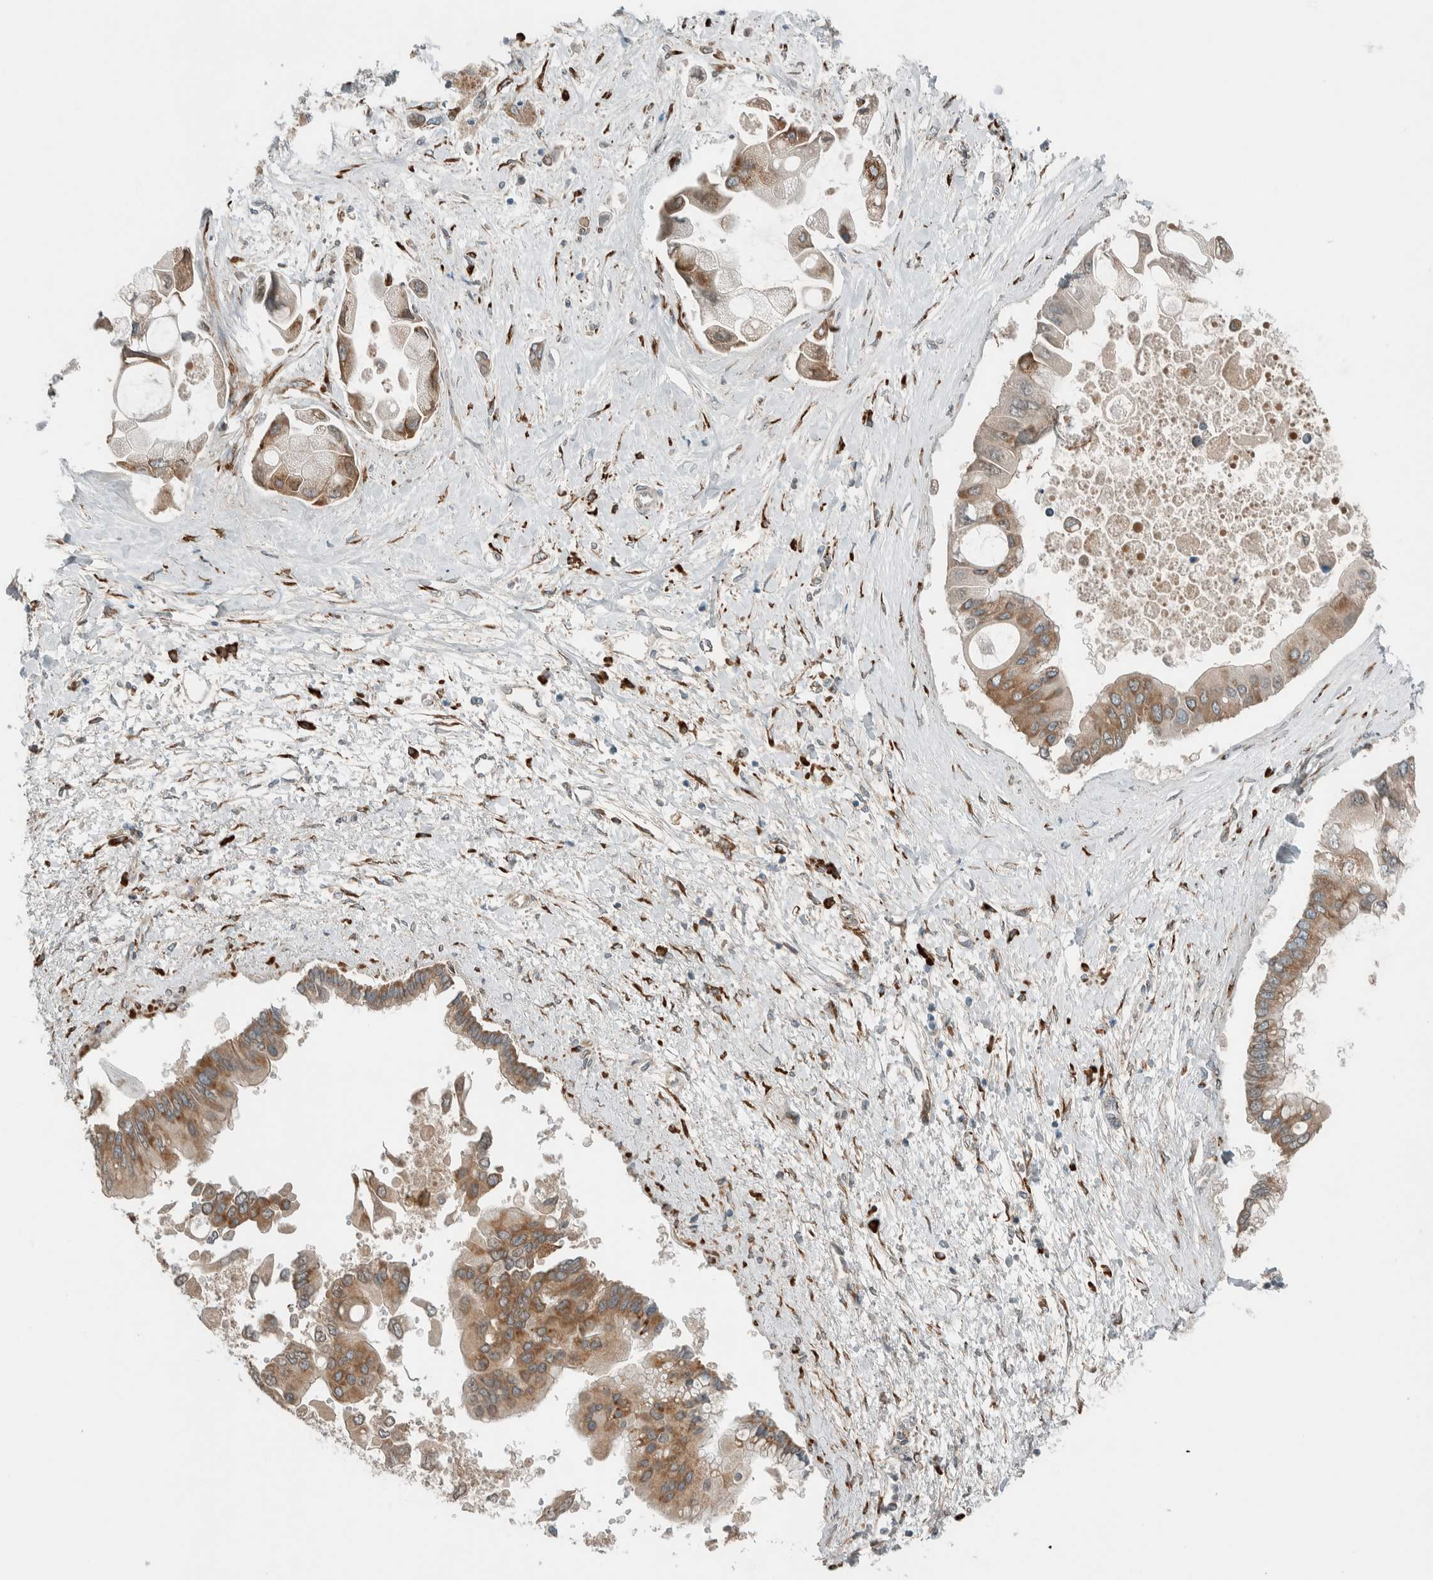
{"staining": {"intensity": "moderate", "quantity": ">75%", "location": "cytoplasmic/membranous"}, "tissue": "liver cancer", "cell_type": "Tumor cells", "image_type": "cancer", "snomed": [{"axis": "morphology", "description": "Cholangiocarcinoma"}, {"axis": "topography", "description": "Liver"}], "caption": "Protein positivity by immunohistochemistry (IHC) shows moderate cytoplasmic/membranous expression in about >75% of tumor cells in cholangiocarcinoma (liver).", "gene": "CTBP2", "patient": {"sex": "male", "age": 50}}